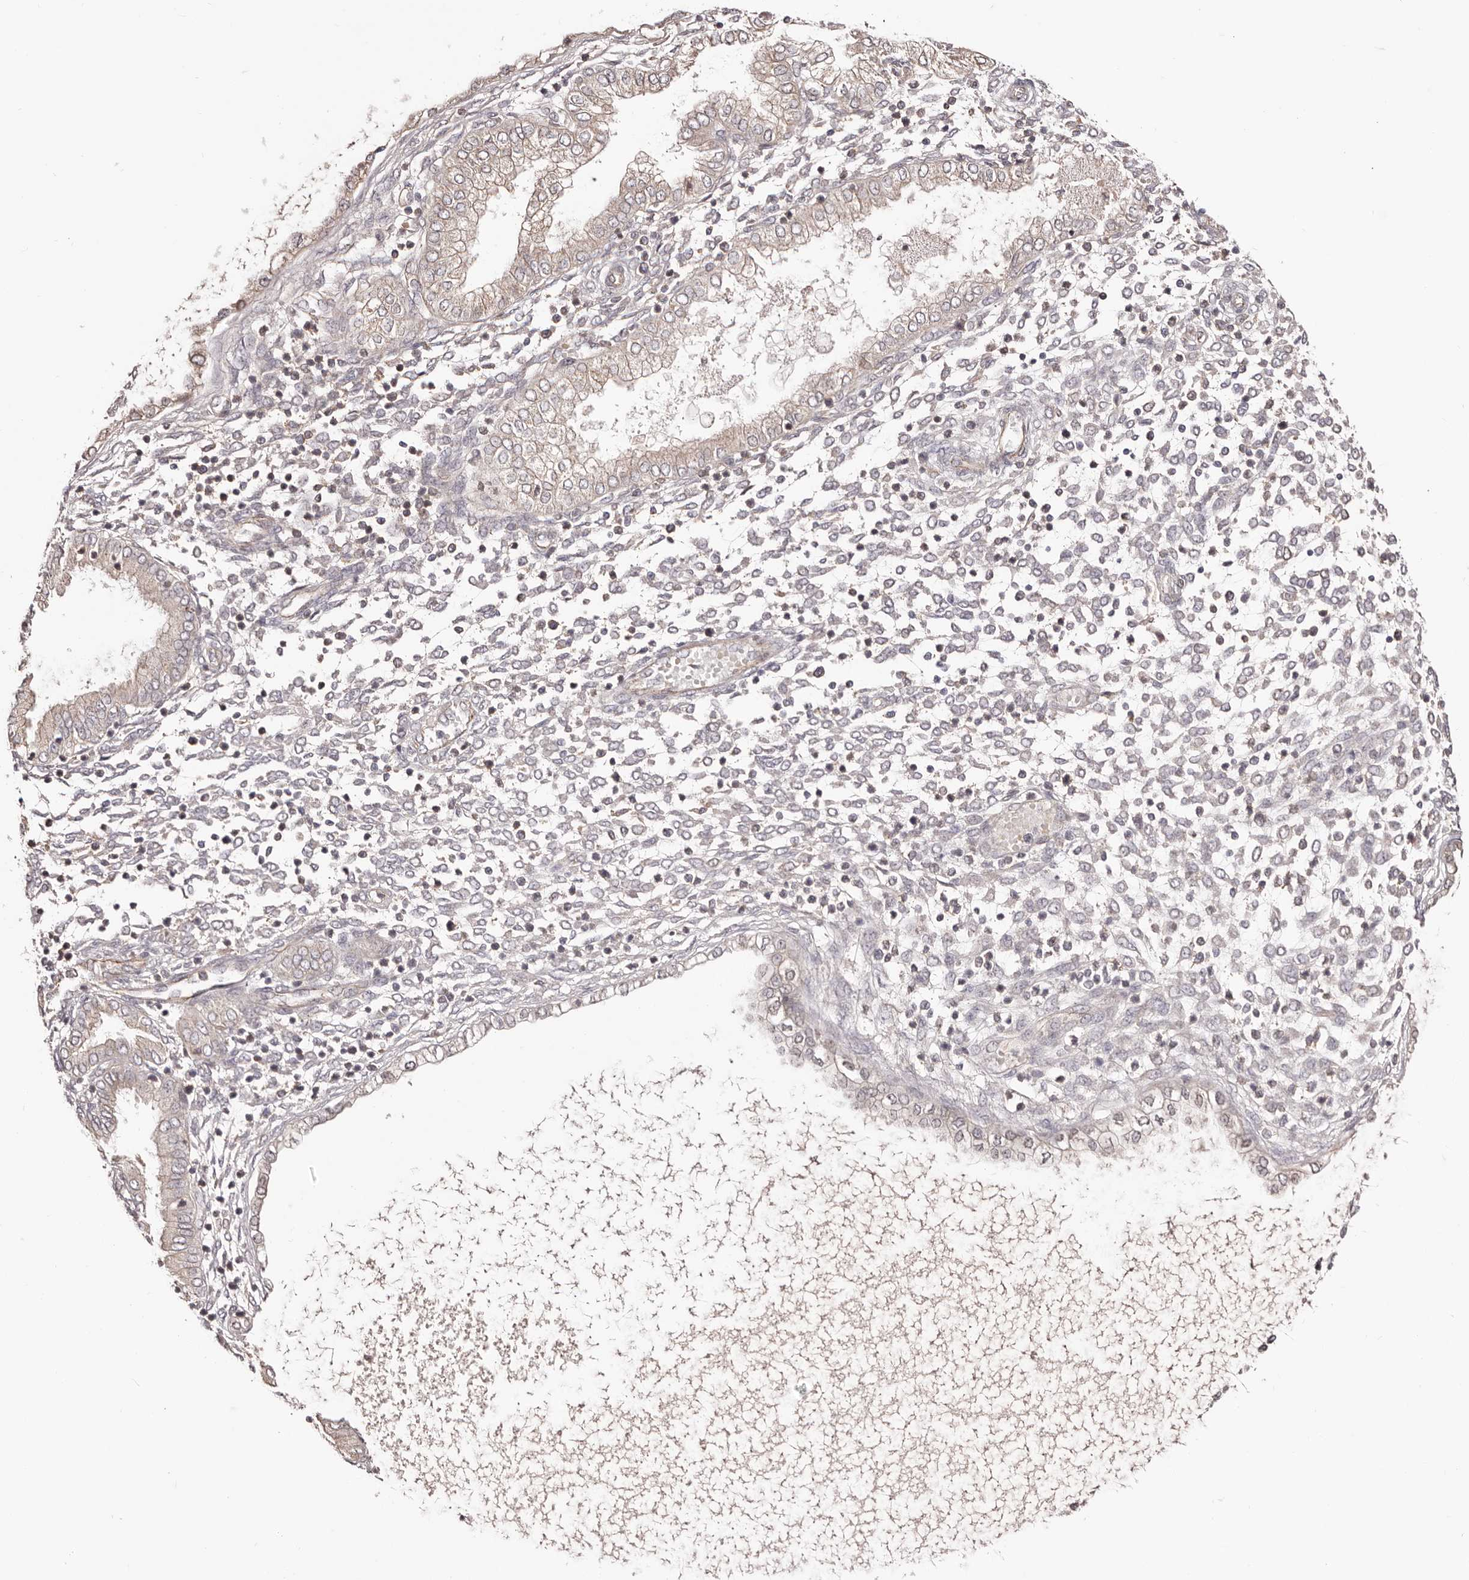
{"staining": {"intensity": "negative", "quantity": "none", "location": "none"}, "tissue": "endometrium", "cell_type": "Cells in endometrial stroma", "image_type": "normal", "snomed": [{"axis": "morphology", "description": "Normal tissue, NOS"}, {"axis": "topography", "description": "Endometrium"}], "caption": "Human endometrium stained for a protein using immunohistochemistry demonstrates no positivity in cells in endometrial stroma.", "gene": "EGR3", "patient": {"sex": "female", "age": 53}}